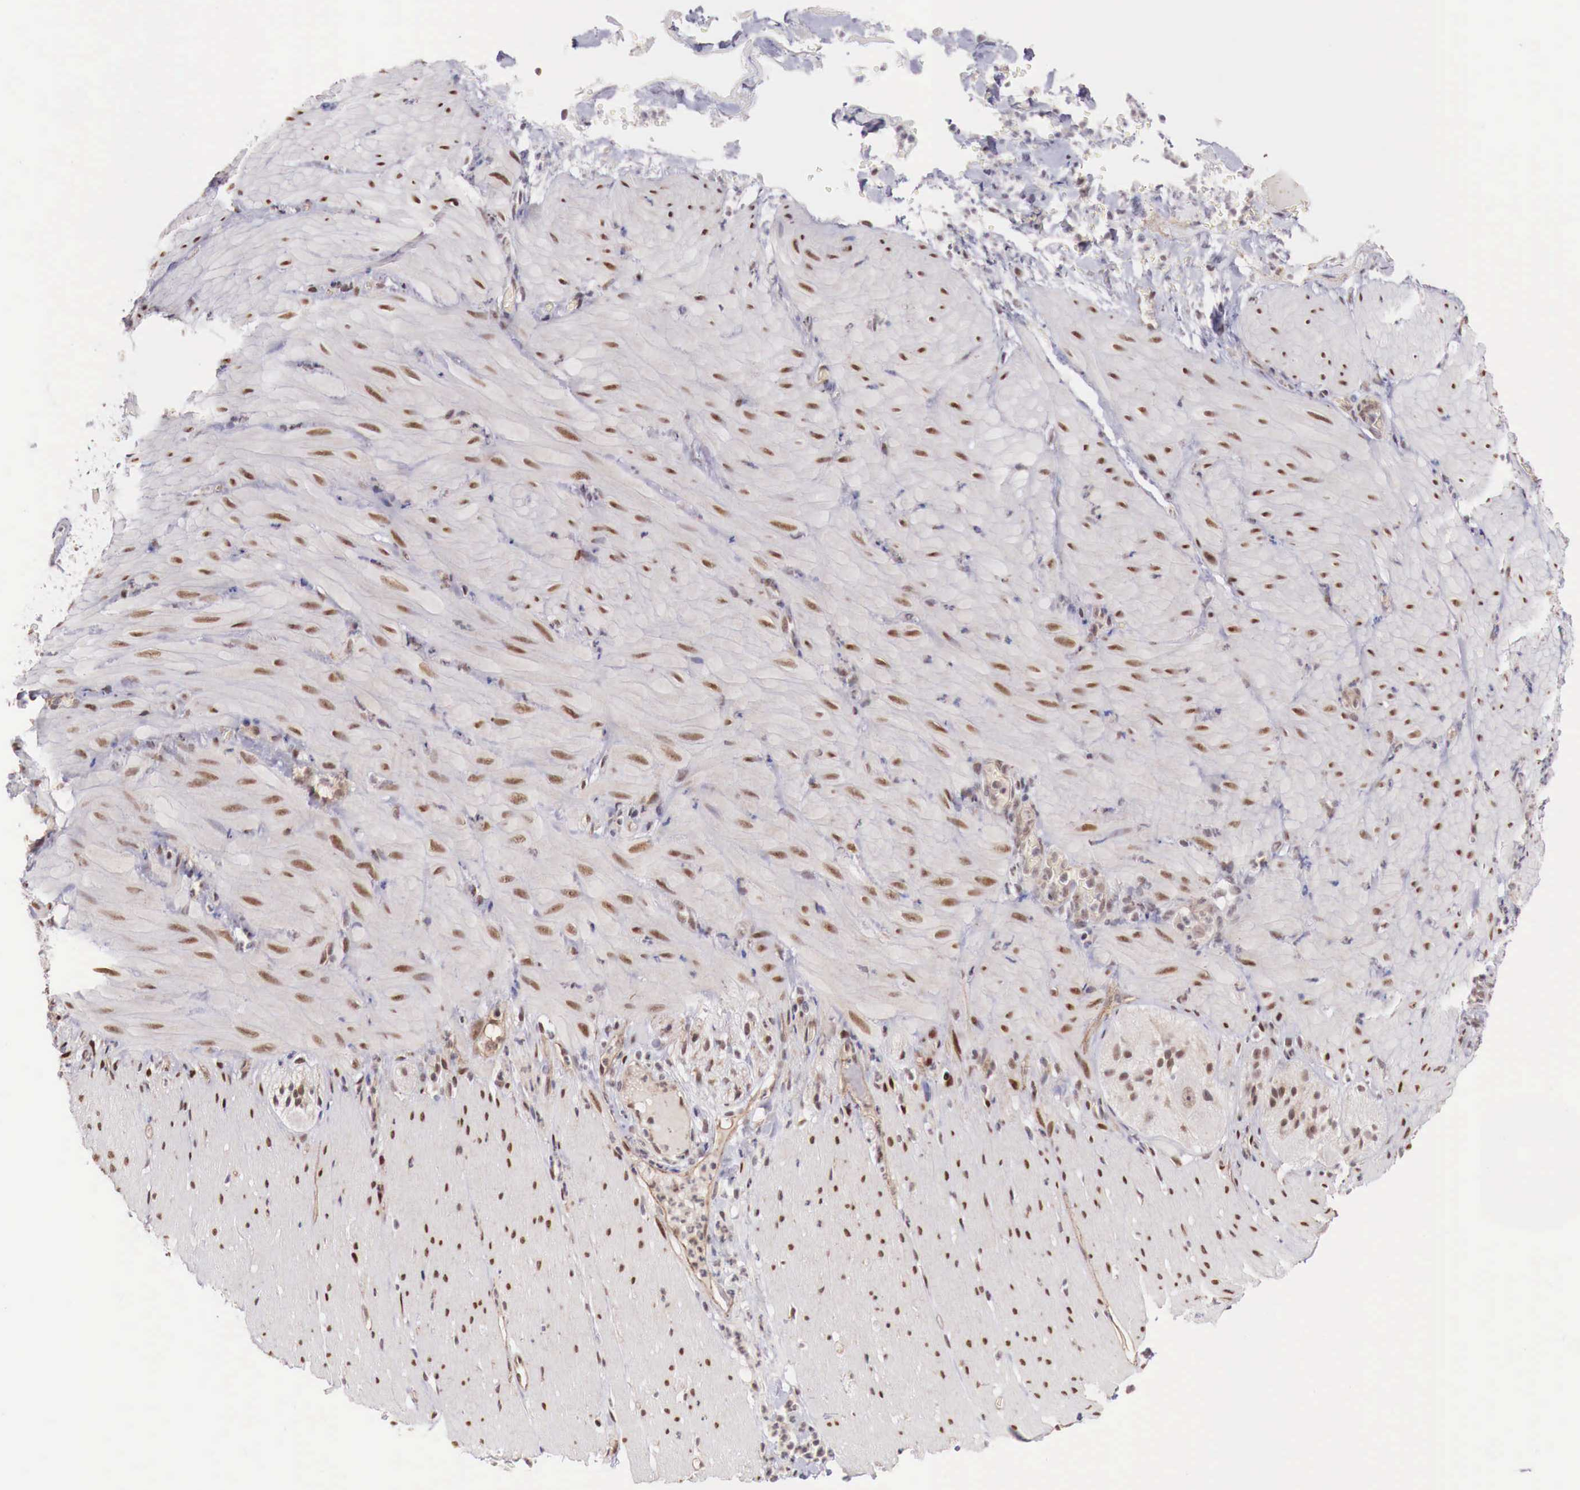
{"staining": {"intensity": "moderate", "quantity": ">75%", "location": "nuclear"}, "tissue": "smooth muscle", "cell_type": "Smooth muscle cells", "image_type": "normal", "snomed": [{"axis": "morphology", "description": "Normal tissue, NOS"}, {"axis": "topography", "description": "Duodenum"}], "caption": "This photomicrograph displays immunohistochemistry staining of normal smooth muscle, with medium moderate nuclear expression in about >75% of smooth muscle cells.", "gene": "FOXP2", "patient": {"sex": "male", "age": 63}}